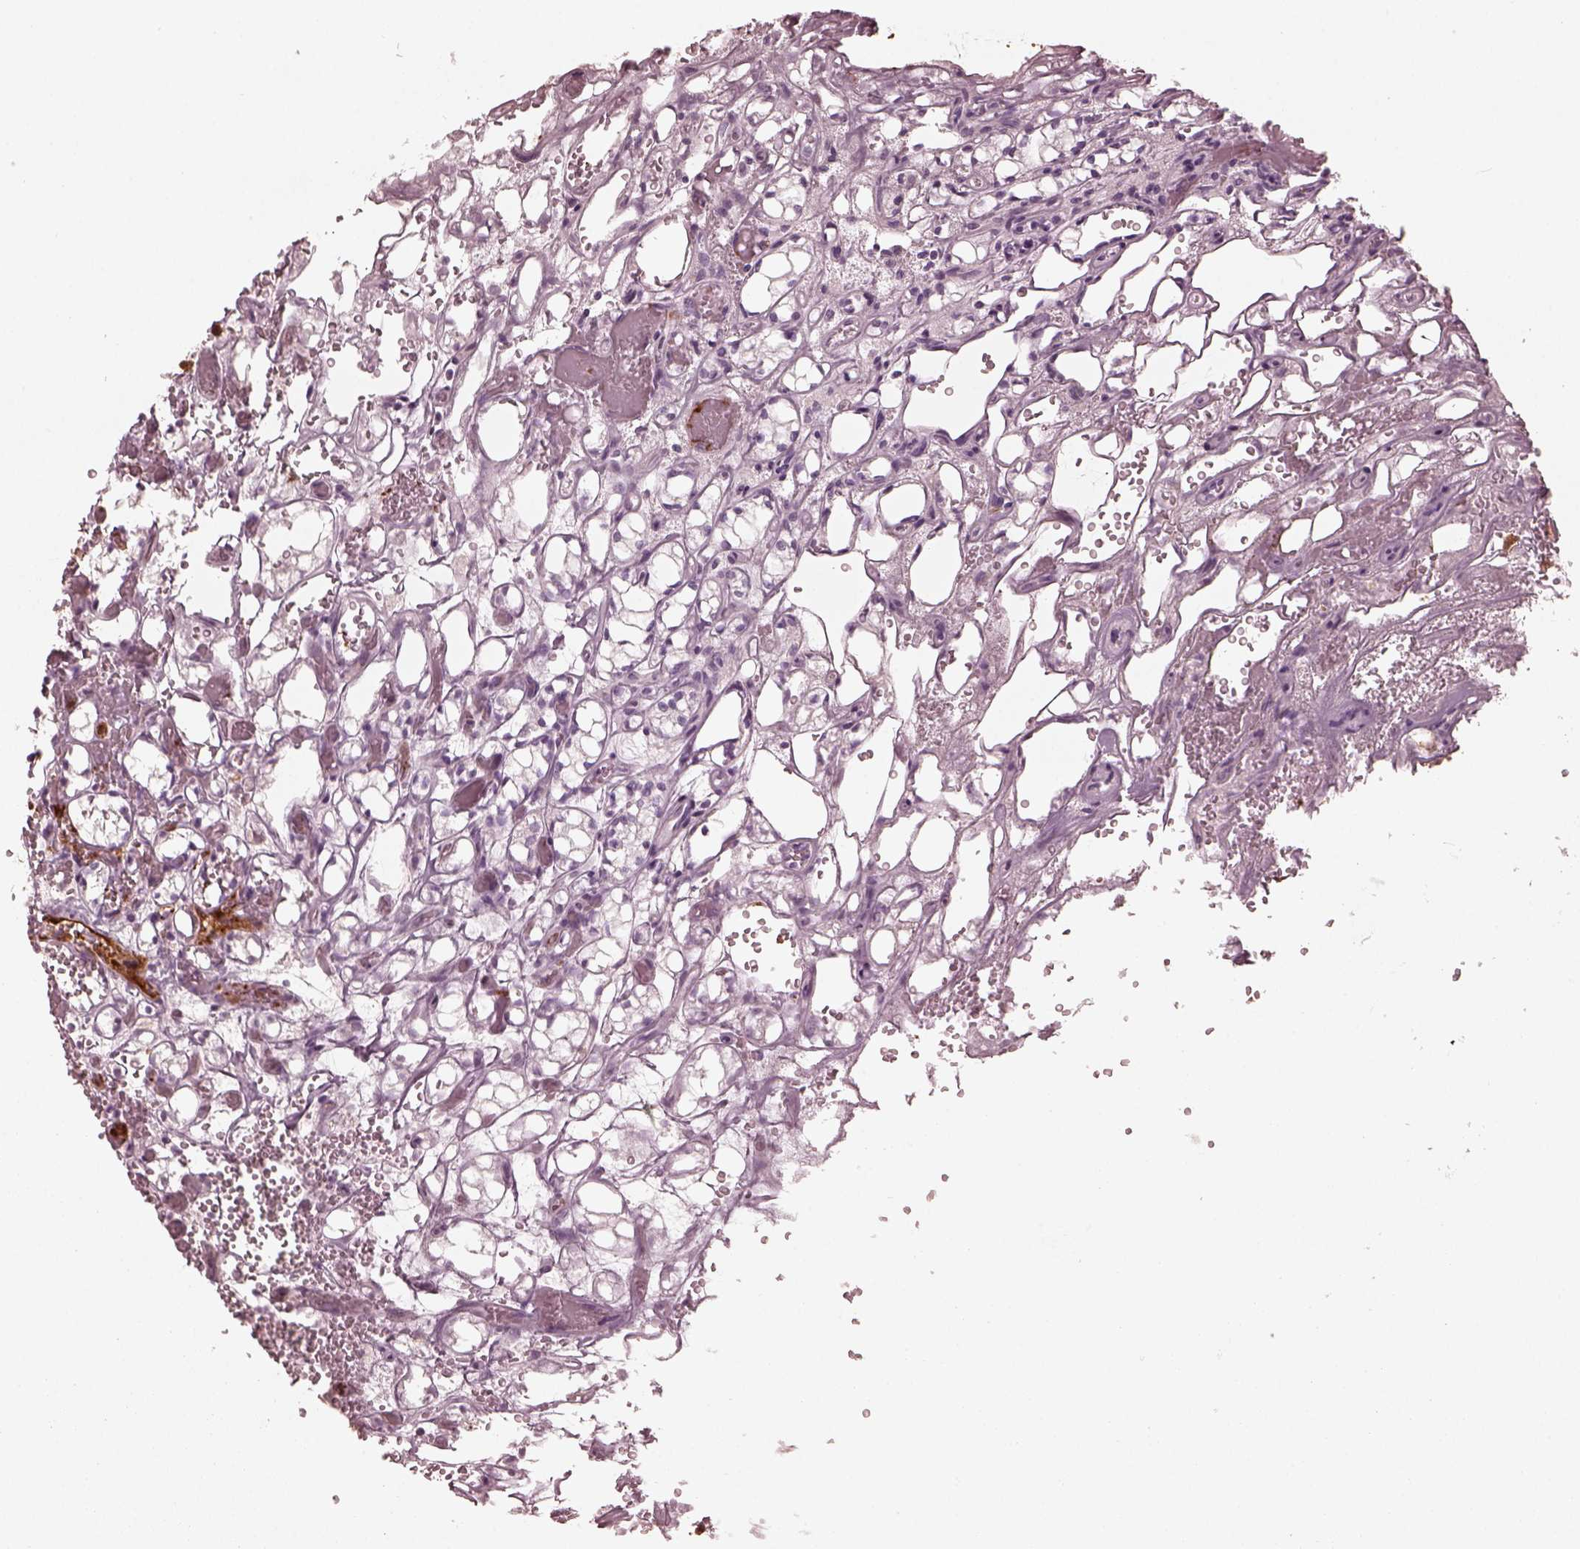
{"staining": {"intensity": "negative", "quantity": "none", "location": "none"}, "tissue": "renal cancer", "cell_type": "Tumor cells", "image_type": "cancer", "snomed": [{"axis": "morphology", "description": "Adenocarcinoma, NOS"}, {"axis": "topography", "description": "Kidney"}], "caption": "The image displays no significant positivity in tumor cells of renal cancer (adenocarcinoma).", "gene": "PSTPIP2", "patient": {"sex": "female", "age": 69}}